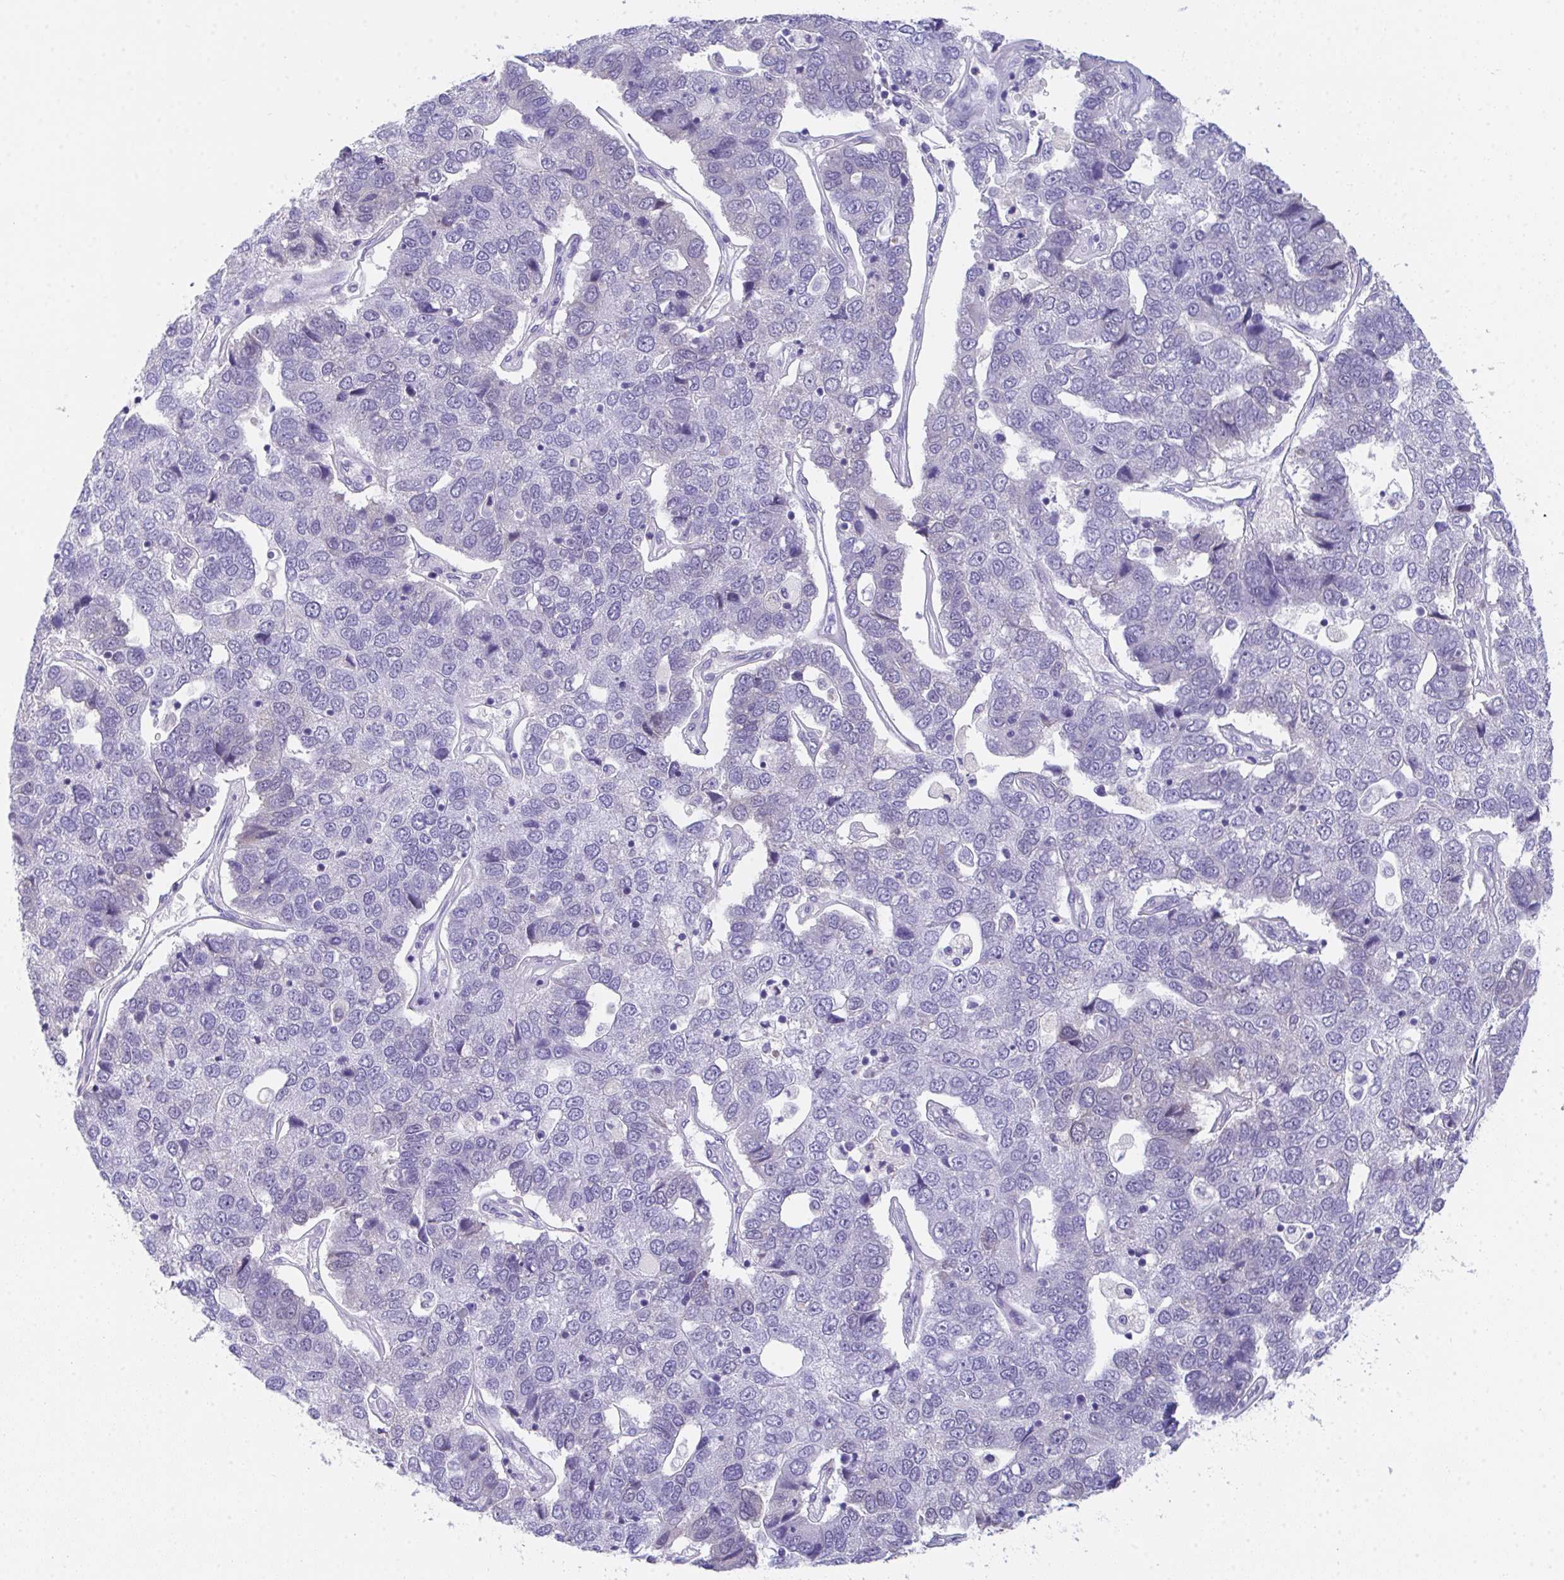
{"staining": {"intensity": "negative", "quantity": "none", "location": "none"}, "tissue": "pancreatic cancer", "cell_type": "Tumor cells", "image_type": "cancer", "snomed": [{"axis": "morphology", "description": "Adenocarcinoma, NOS"}, {"axis": "topography", "description": "Pancreas"}], "caption": "This photomicrograph is of adenocarcinoma (pancreatic) stained with IHC to label a protein in brown with the nuclei are counter-stained blue. There is no staining in tumor cells. (Immunohistochemistry, brightfield microscopy, high magnification).", "gene": "COA5", "patient": {"sex": "female", "age": 61}}